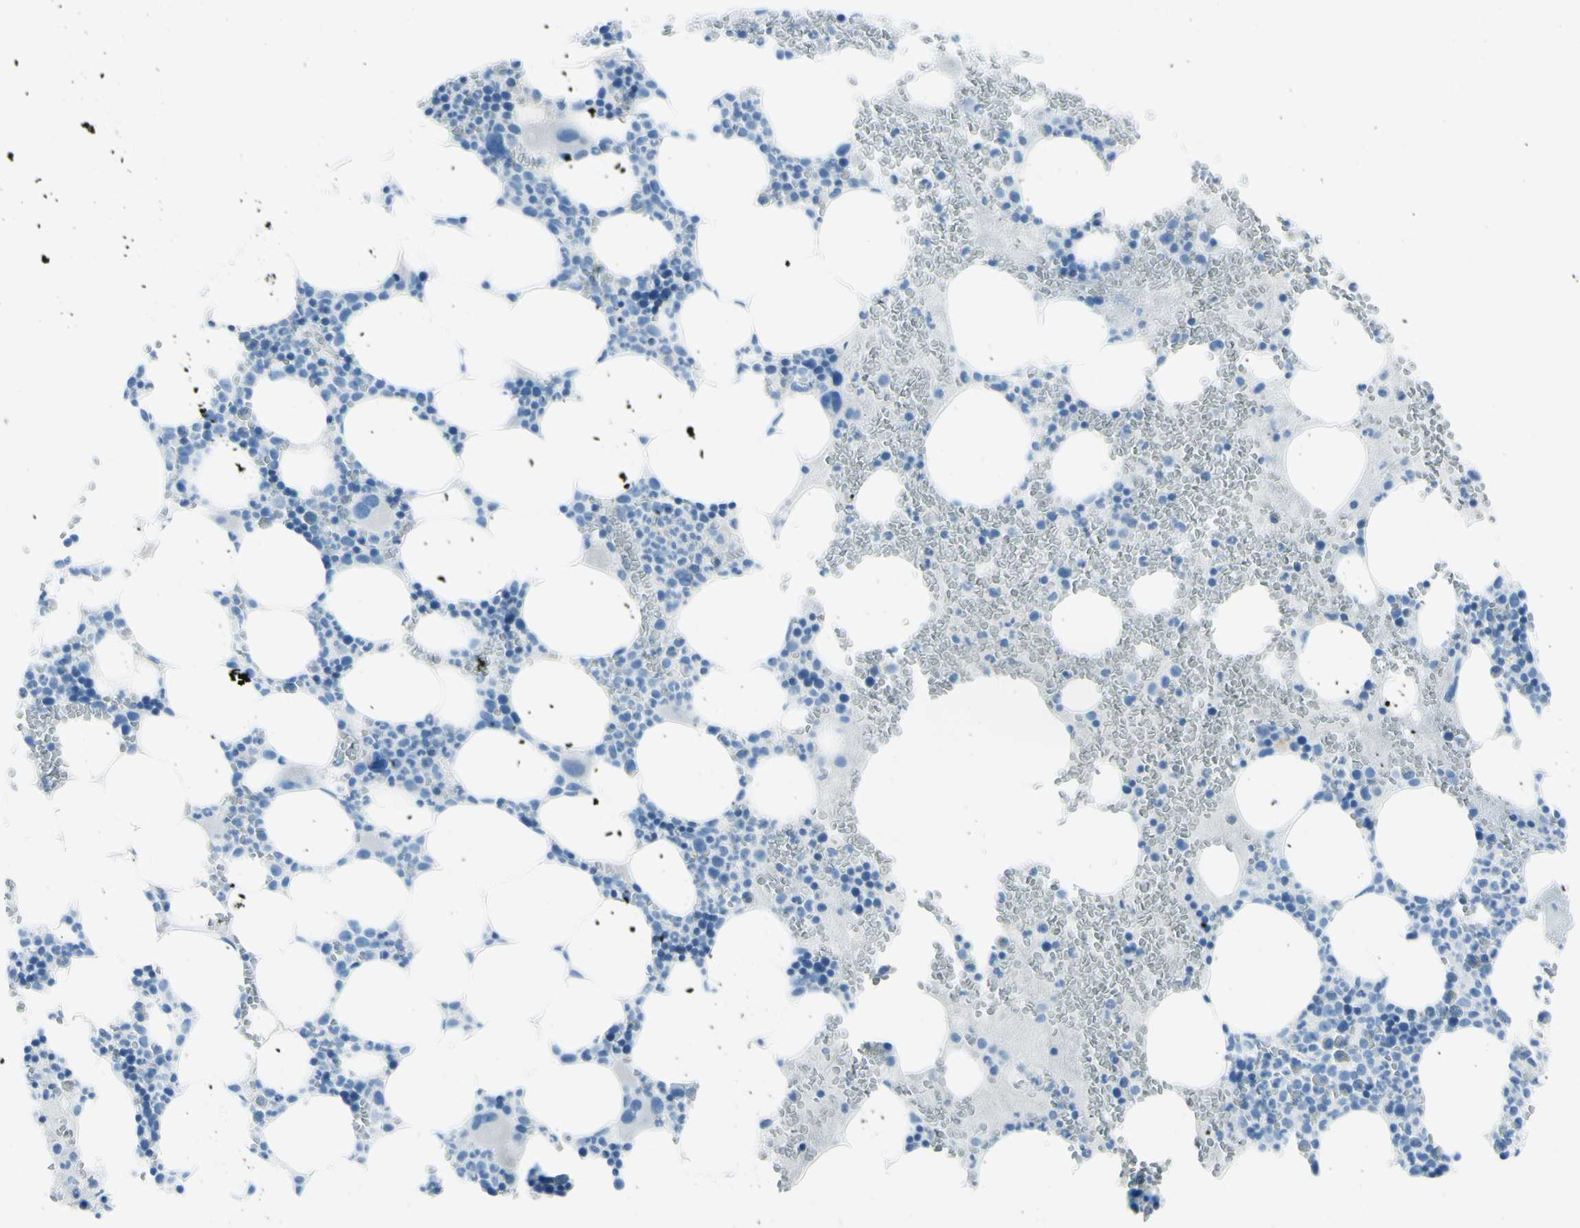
{"staining": {"intensity": "negative", "quantity": "none", "location": "none"}, "tissue": "bone marrow", "cell_type": "Hematopoietic cells", "image_type": "normal", "snomed": [{"axis": "morphology", "description": "Normal tissue, NOS"}, {"axis": "morphology", "description": "Inflammation, NOS"}, {"axis": "topography", "description": "Bone marrow"}], "caption": "This is an immunohistochemistry photomicrograph of benign bone marrow. There is no expression in hematopoietic cells.", "gene": "AFP", "patient": {"sex": "female", "age": 76}}